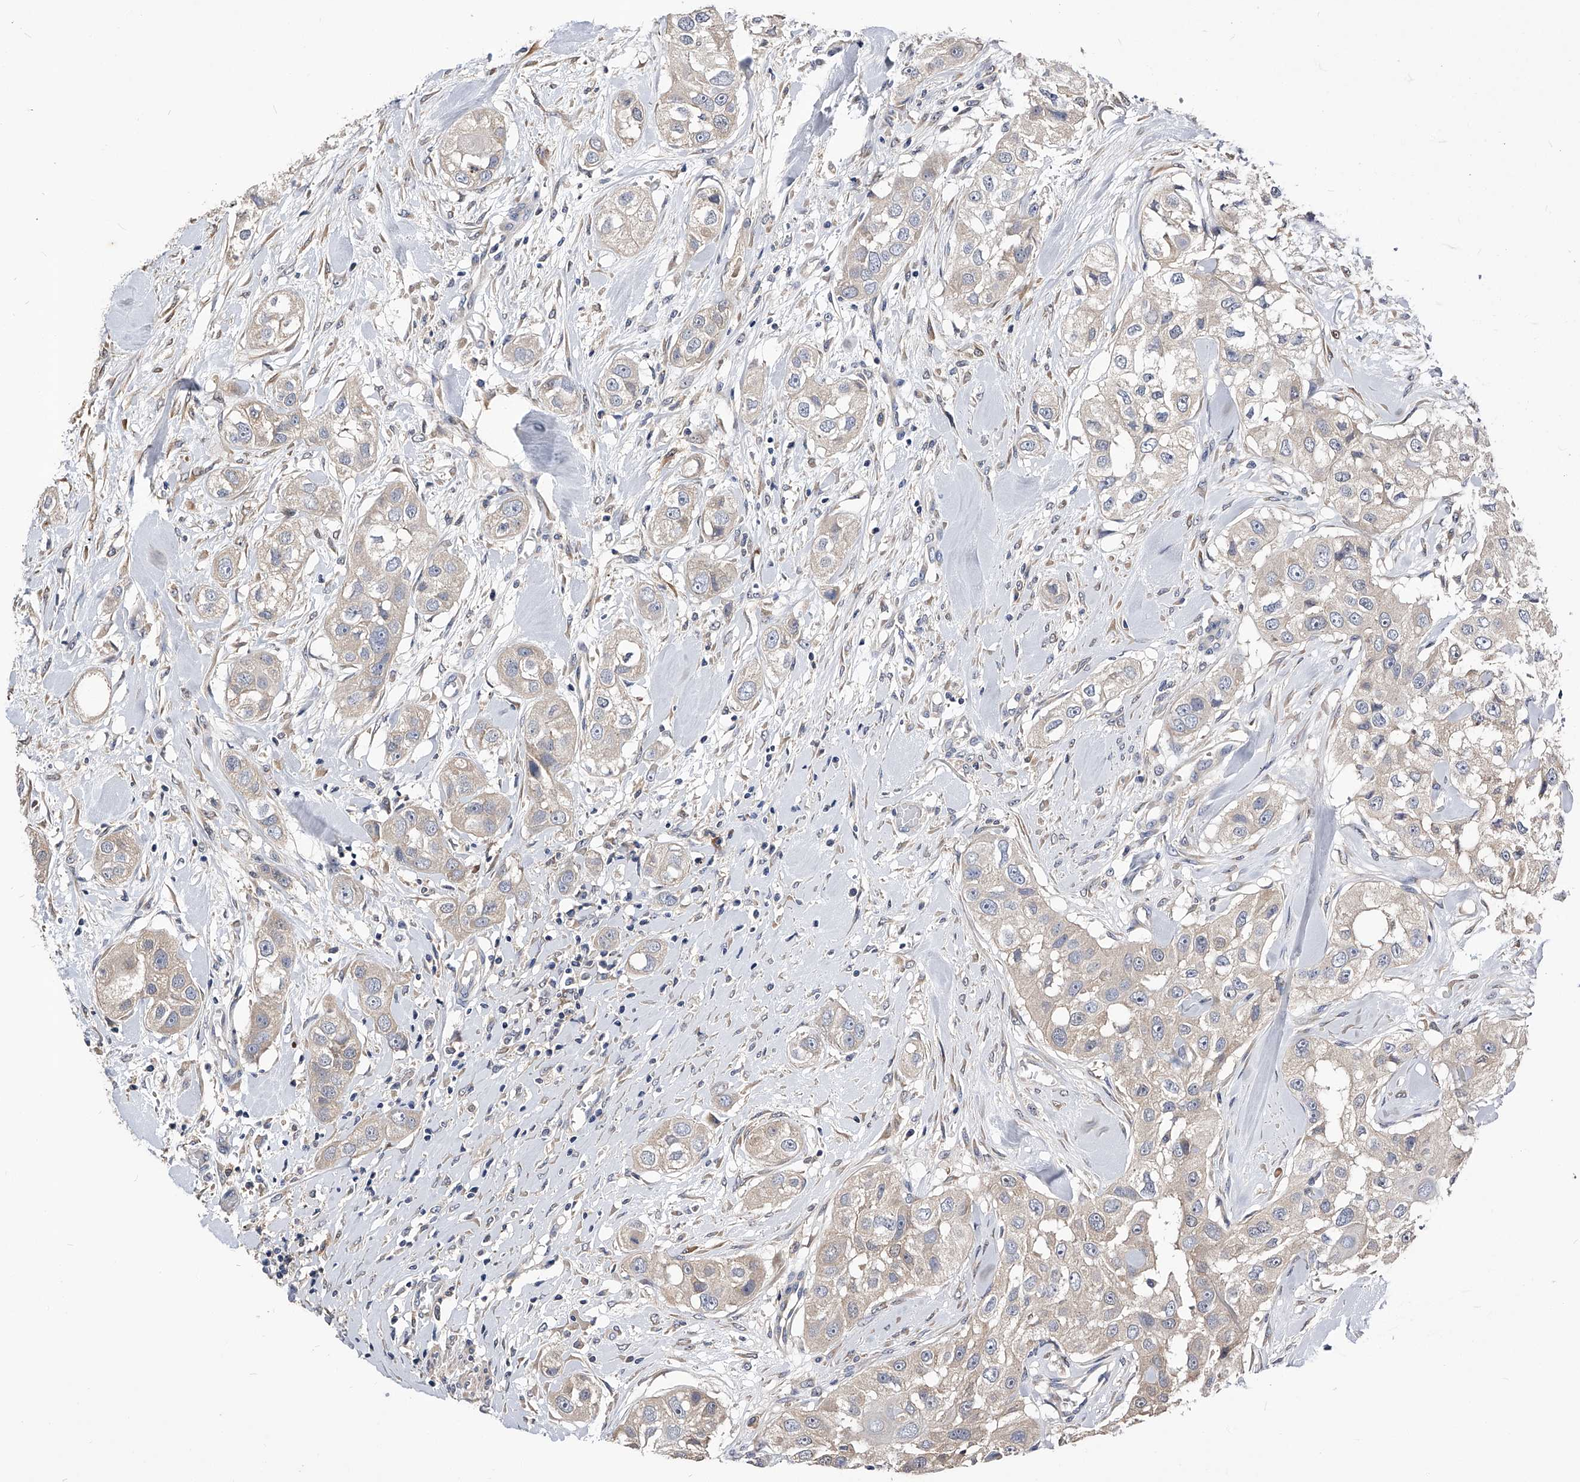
{"staining": {"intensity": "negative", "quantity": "none", "location": "none"}, "tissue": "head and neck cancer", "cell_type": "Tumor cells", "image_type": "cancer", "snomed": [{"axis": "morphology", "description": "Normal tissue, NOS"}, {"axis": "morphology", "description": "Squamous cell carcinoma, NOS"}, {"axis": "topography", "description": "Skeletal muscle"}, {"axis": "topography", "description": "Head-Neck"}], "caption": "This is an immunohistochemistry micrograph of human head and neck cancer (squamous cell carcinoma). There is no positivity in tumor cells.", "gene": "ARL4C", "patient": {"sex": "male", "age": 51}}